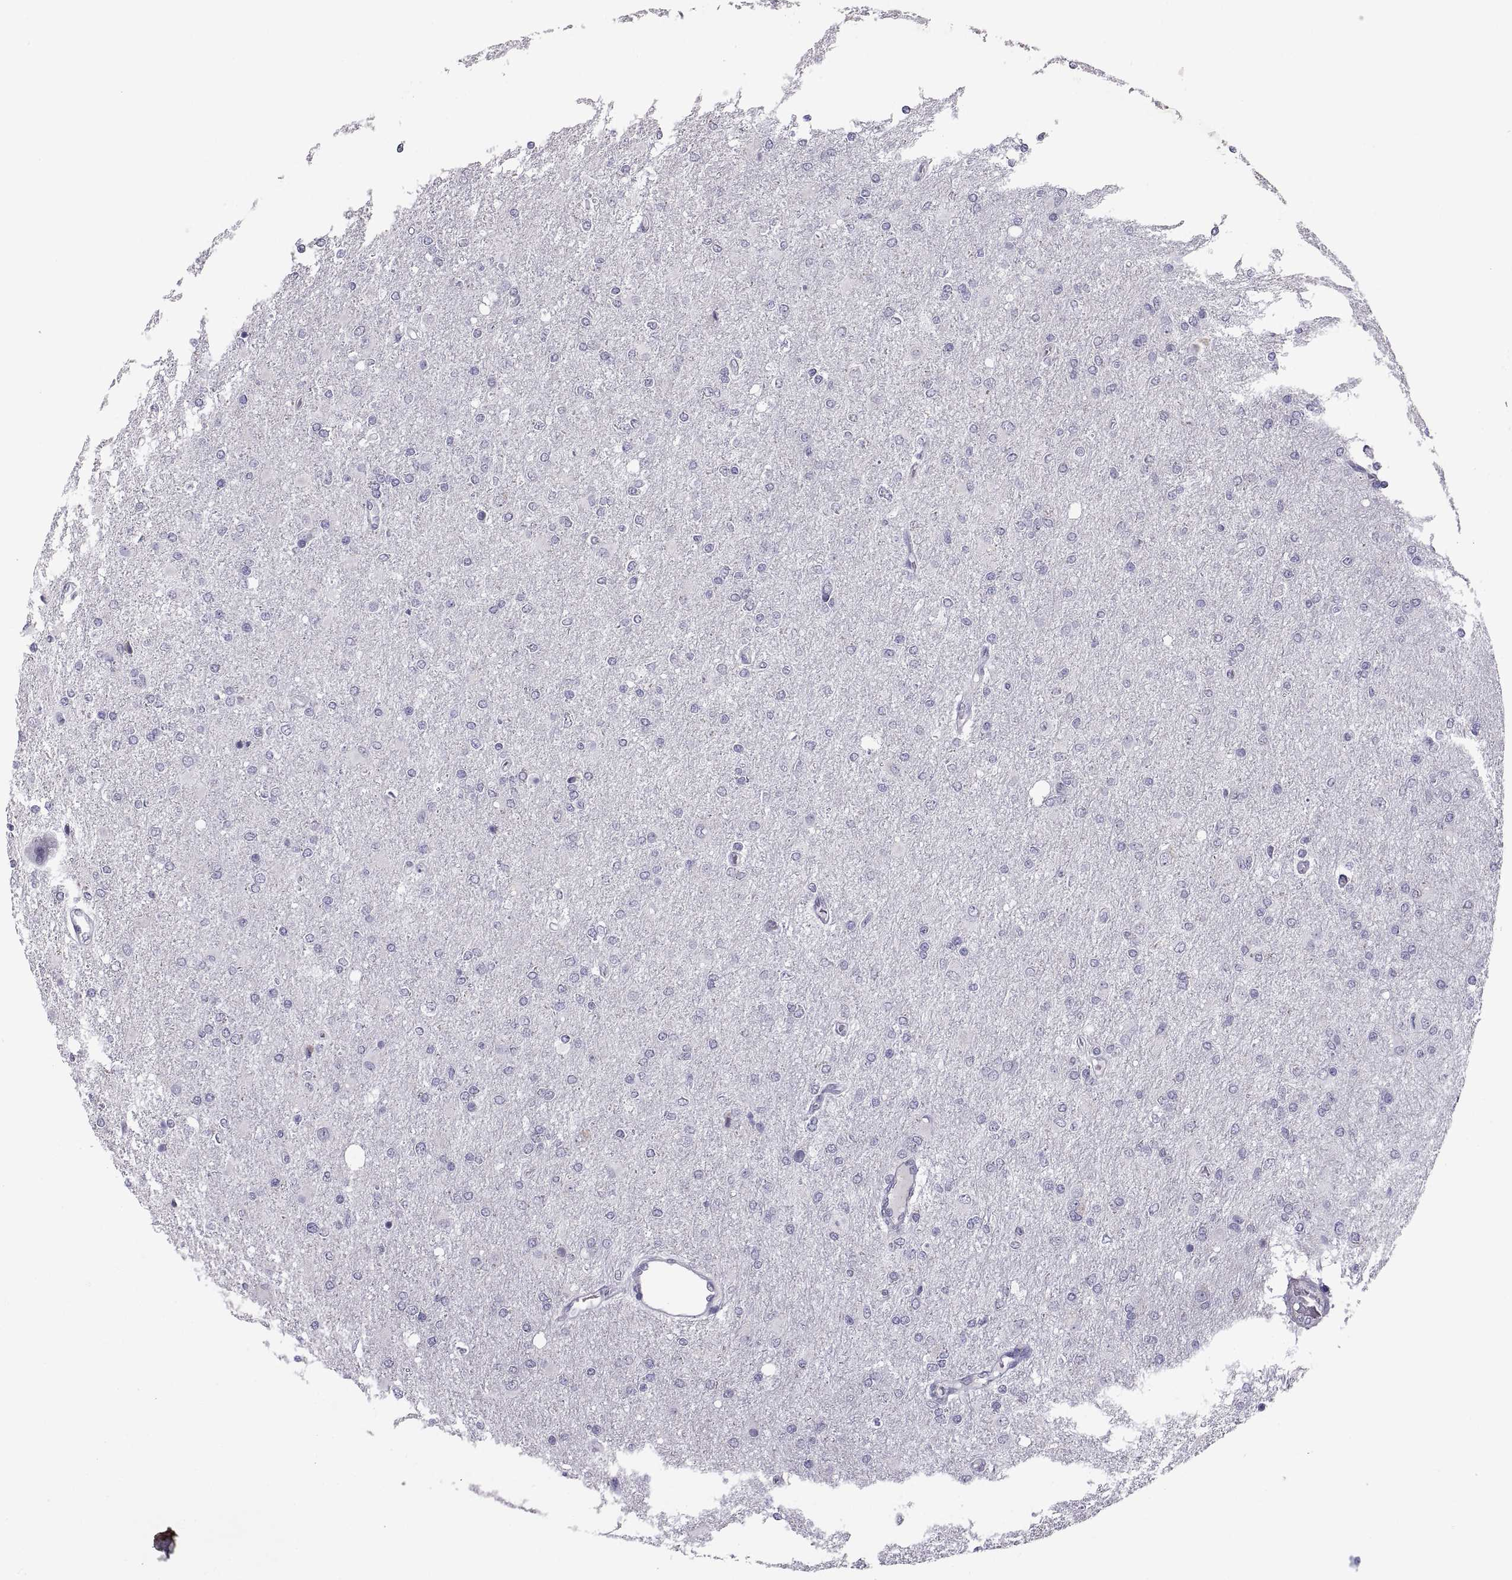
{"staining": {"intensity": "negative", "quantity": "none", "location": "none"}, "tissue": "glioma", "cell_type": "Tumor cells", "image_type": "cancer", "snomed": [{"axis": "morphology", "description": "Glioma, malignant, High grade"}, {"axis": "topography", "description": "Cerebral cortex"}], "caption": "Tumor cells are negative for brown protein staining in high-grade glioma (malignant). The staining is performed using DAB brown chromogen with nuclei counter-stained in using hematoxylin.", "gene": "IGSF1", "patient": {"sex": "male", "age": 70}}